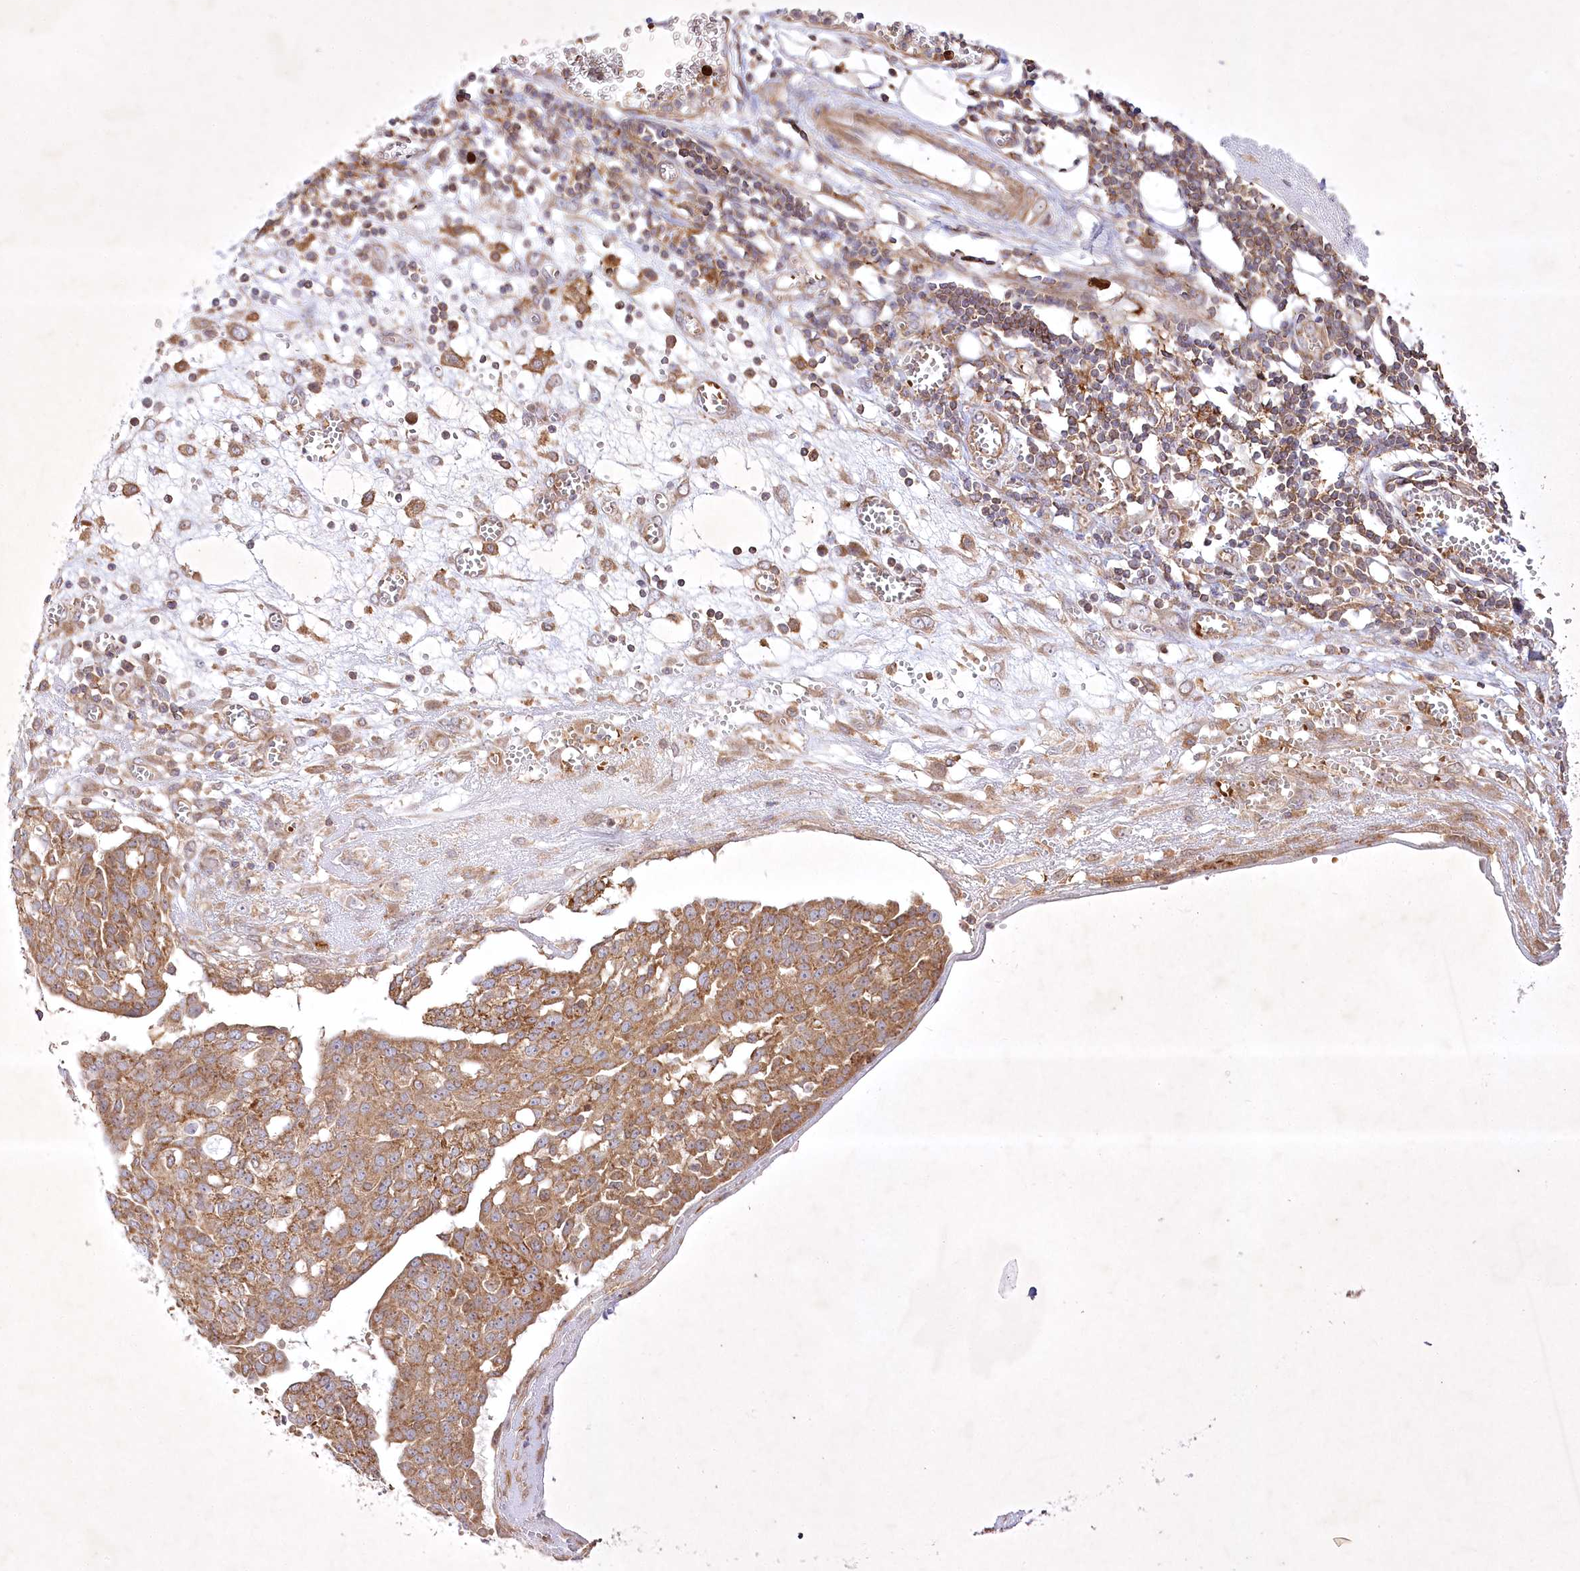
{"staining": {"intensity": "moderate", "quantity": ">75%", "location": "cytoplasmic/membranous"}, "tissue": "ovarian cancer", "cell_type": "Tumor cells", "image_type": "cancer", "snomed": [{"axis": "morphology", "description": "Cystadenocarcinoma, serous, NOS"}, {"axis": "topography", "description": "Soft tissue"}, {"axis": "topography", "description": "Ovary"}], "caption": "The immunohistochemical stain highlights moderate cytoplasmic/membranous staining in tumor cells of ovarian cancer tissue. Using DAB (brown) and hematoxylin (blue) stains, captured at high magnification using brightfield microscopy.", "gene": "OPA1", "patient": {"sex": "female", "age": 57}}